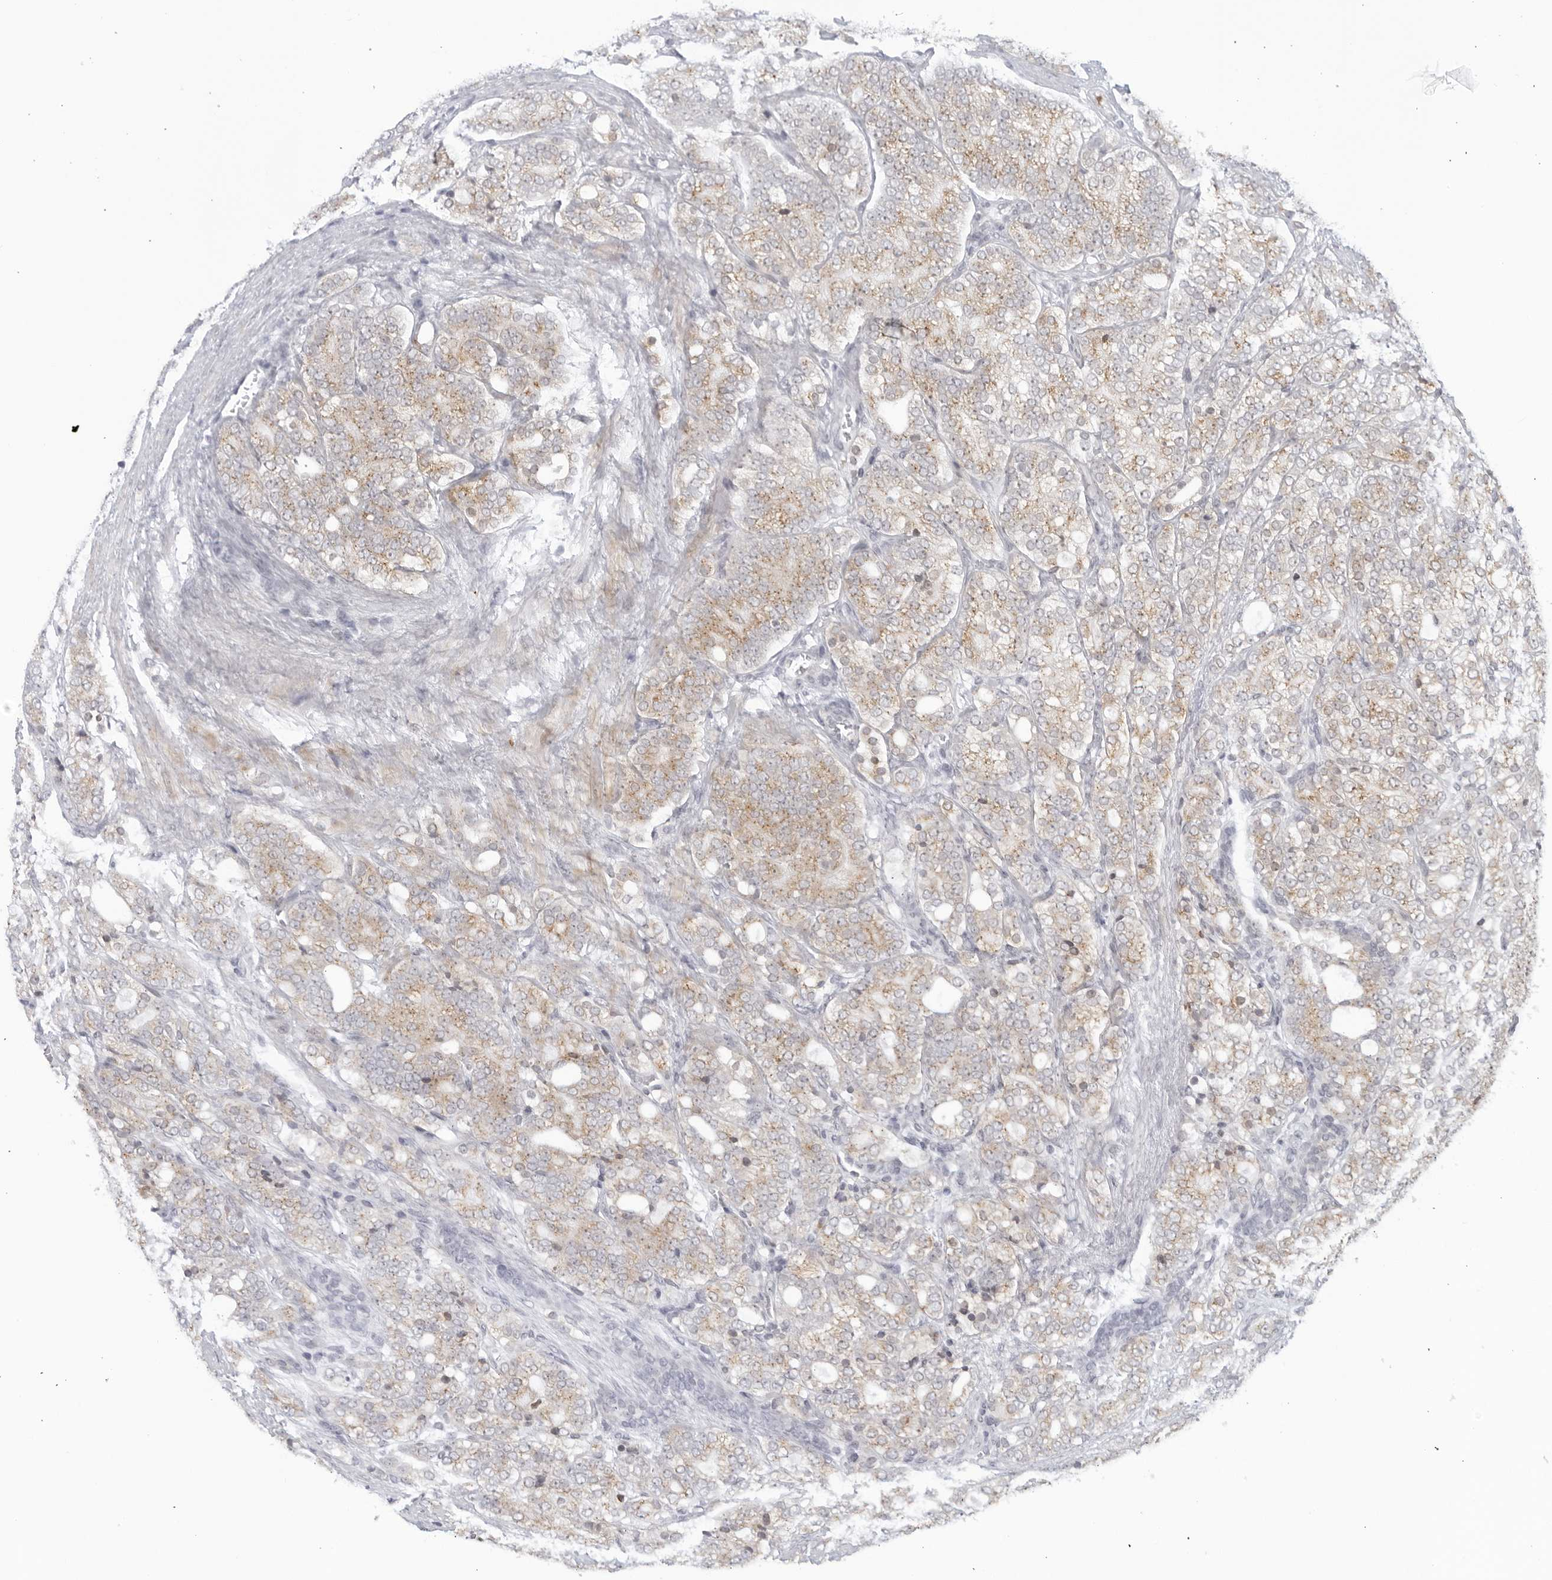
{"staining": {"intensity": "weak", "quantity": ">75%", "location": "cytoplasmic/membranous"}, "tissue": "prostate cancer", "cell_type": "Tumor cells", "image_type": "cancer", "snomed": [{"axis": "morphology", "description": "Adenocarcinoma, High grade"}, {"axis": "topography", "description": "Prostate"}], "caption": "This image shows immunohistochemistry (IHC) staining of adenocarcinoma (high-grade) (prostate), with low weak cytoplasmic/membranous positivity in about >75% of tumor cells.", "gene": "WDTC1", "patient": {"sex": "male", "age": 57}}